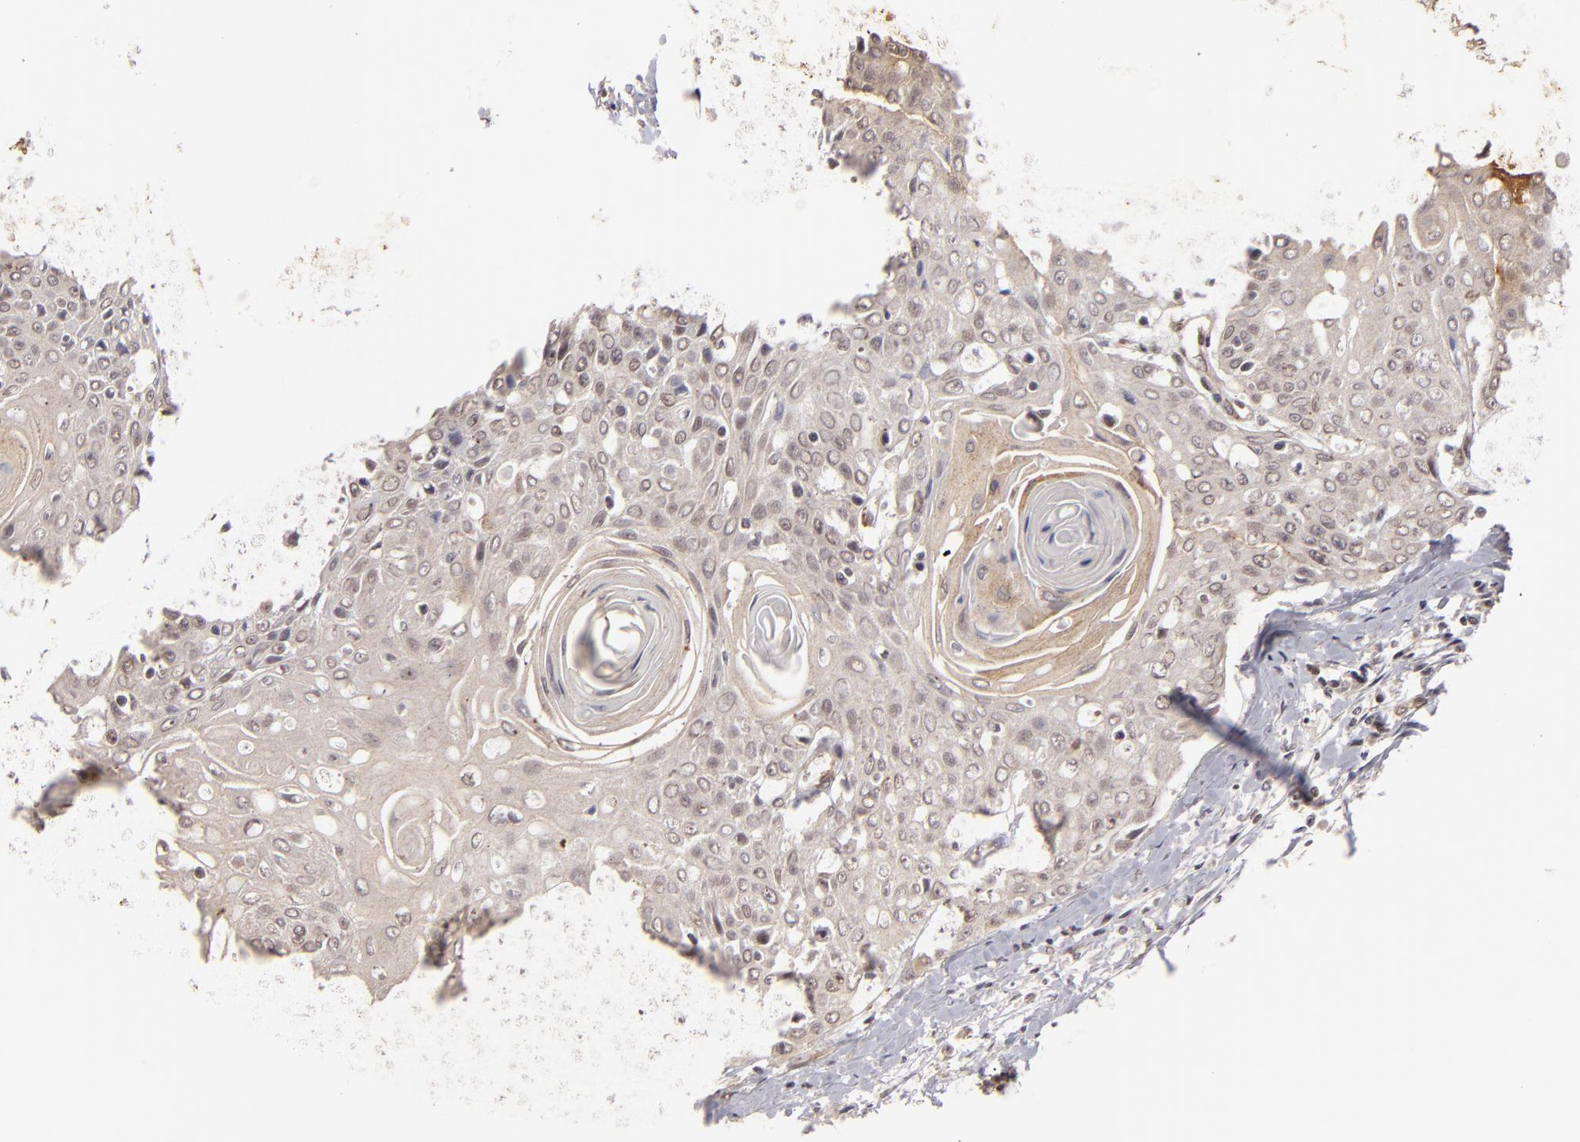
{"staining": {"intensity": "weak", "quantity": "<25%", "location": "cytoplasmic/membranous"}, "tissue": "head and neck cancer", "cell_type": "Tumor cells", "image_type": "cancer", "snomed": [{"axis": "morphology", "description": "Squamous cell carcinoma, NOS"}, {"axis": "morphology", "description": "Squamous cell carcinoma, metastatic, NOS"}, {"axis": "topography", "description": "Lymph node"}, {"axis": "topography", "description": "Salivary gland"}, {"axis": "topography", "description": "Head-Neck"}], "caption": "The IHC micrograph has no significant staining in tumor cells of head and neck squamous cell carcinoma tissue.", "gene": "DFFA", "patient": {"sex": "female", "age": 74}}